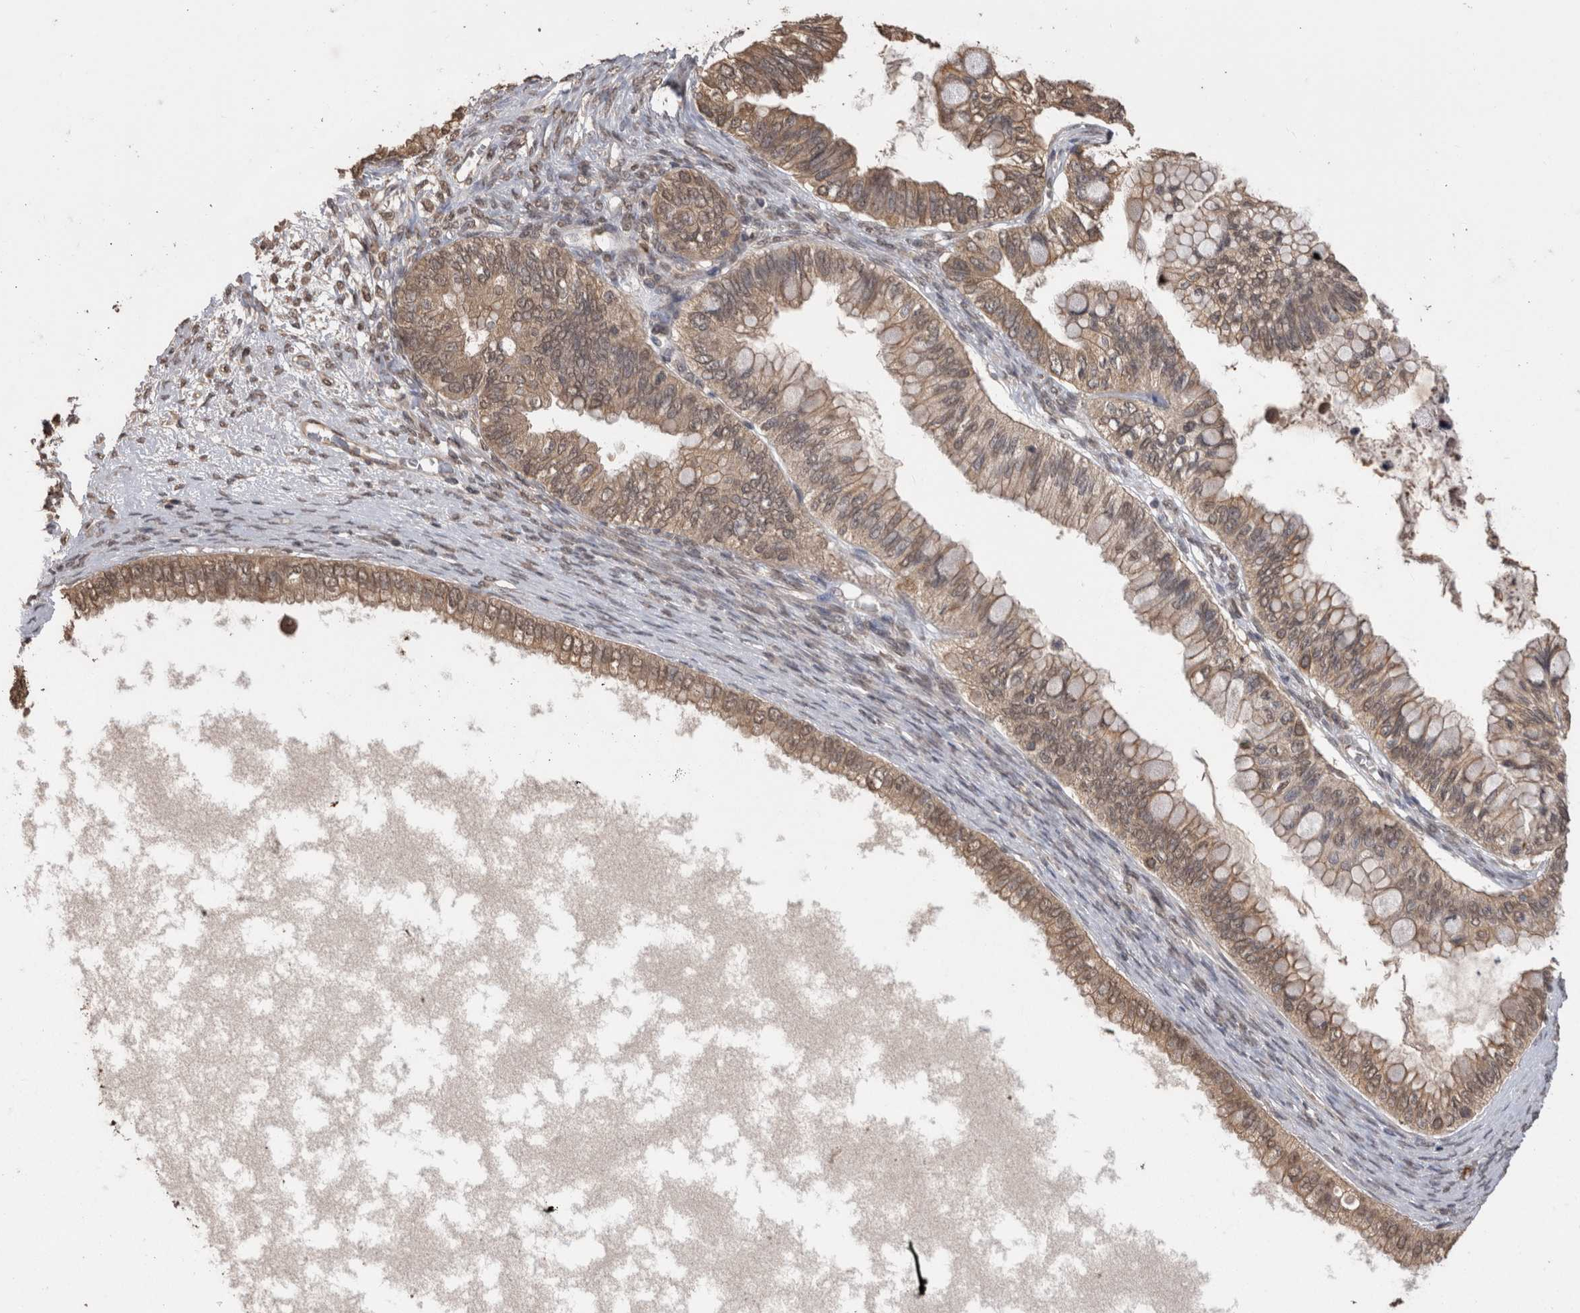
{"staining": {"intensity": "weak", "quantity": ">75%", "location": "cytoplasmic/membranous"}, "tissue": "ovarian cancer", "cell_type": "Tumor cells", "image_type": "cancer", "snomed": [{"axis": "morphology", "description": "Cystadenocarcinoma, mucinous, NOS"}, {"axis": "topography", "description": "Ovary"}], "caption": "About >75% of tumor cells in human ovarian cancer show weak cytoplasmic/membranous protein expression as visualized by brown immunohistochemical staining.", "gene": "PAK4", "patient": {"sex": "female", "age": 80}}